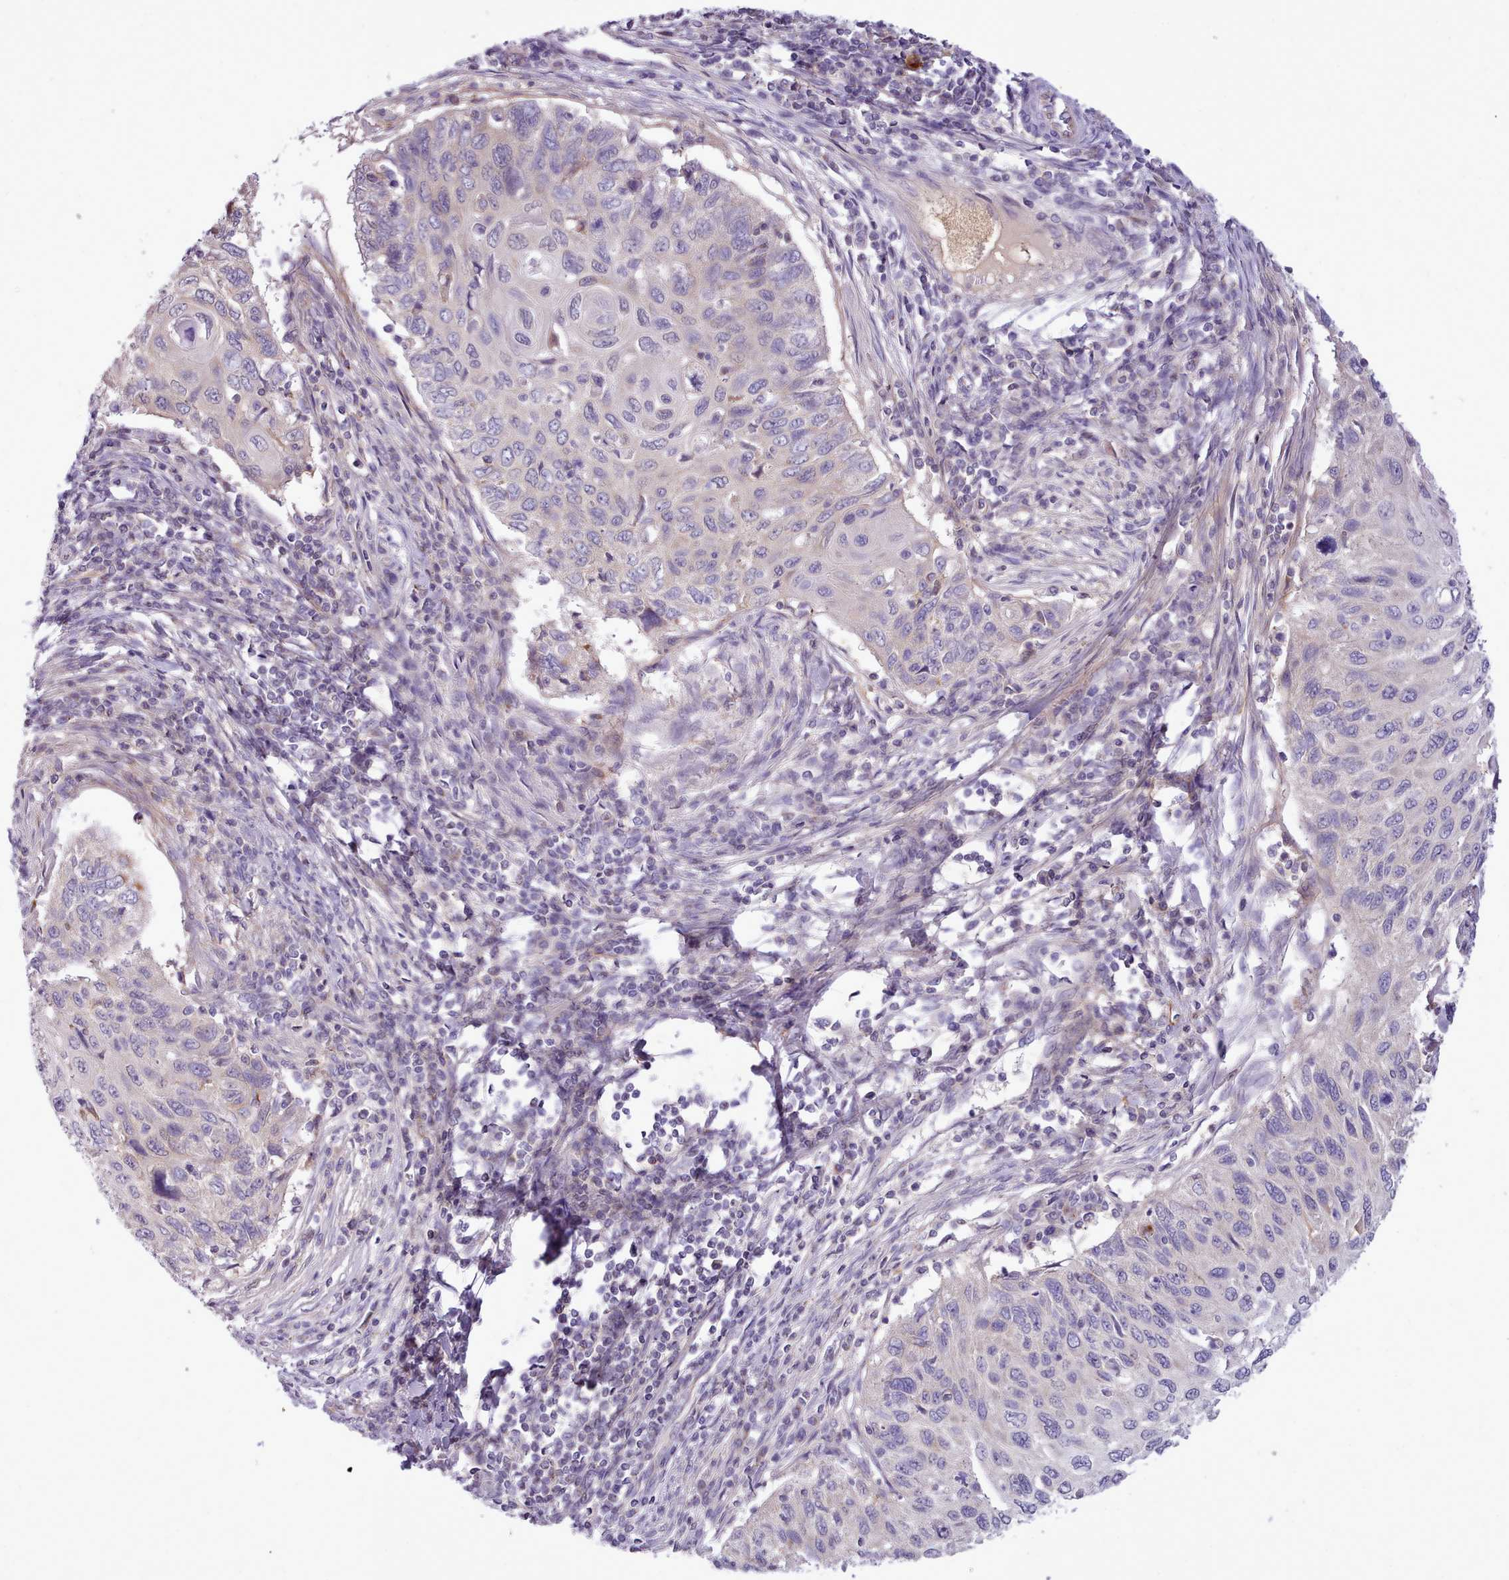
{"staining": {"intensity": "negative", "quantity": "none", "location": "none"}, "tissue": "cervical cancer", "cell_type": "Tumor cells", "image_type": "cancer", "snomed": [{"axis": "morphology", "description": "Squamous cell carcinoma, NOS"}, {"axis": "topography", "description": "Cervix"}], "caption": "DAB (3,3'-diaminobenzidine) immunohistochemical staining of cervical squamous cell carcinoma shows no significant expression in tumor cells.", "gene": "CYP2A13", "patient": {"sex": "female", "age": 70}}